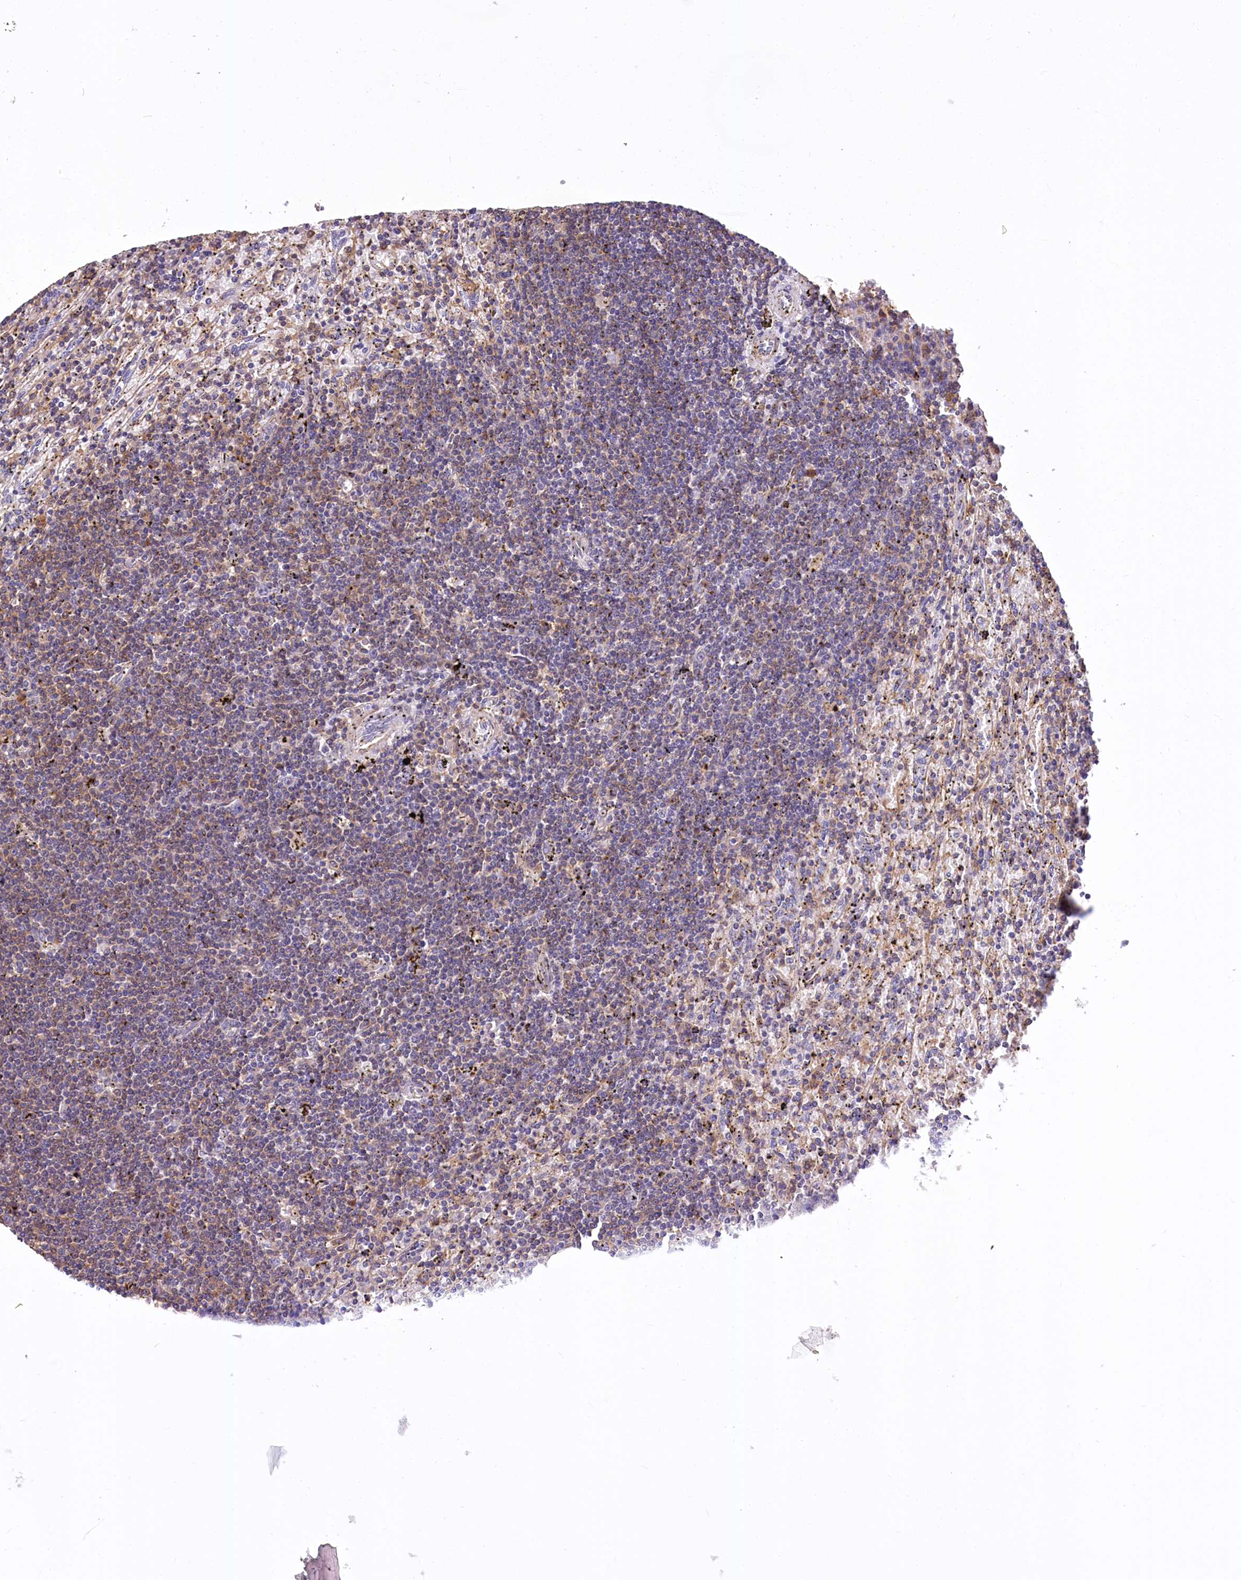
{"staining": {"intensity": "weak", "quantity": "25%-75%", "location": "cytoplasmic/membranous"}, "tissue": "lymphoma", "cell_type": "Tumor cells", "image_type": "cancer", "snomed": [{"axis": "morphology", "description": "Malignant lymphoma, non-Hodgkin's type, Low grade"}, {"axis": "topography", "description": "Spleen"}], "caption": "Protein expression analysis of human low-grade malignant lymphoma, non-Hodgkin's type reveals weak cytoplasmic/membranous positivity in about 25%-75% of tumor cells.", "gene": "DPP3", "patient": {"sex": "male", "age": 76}}